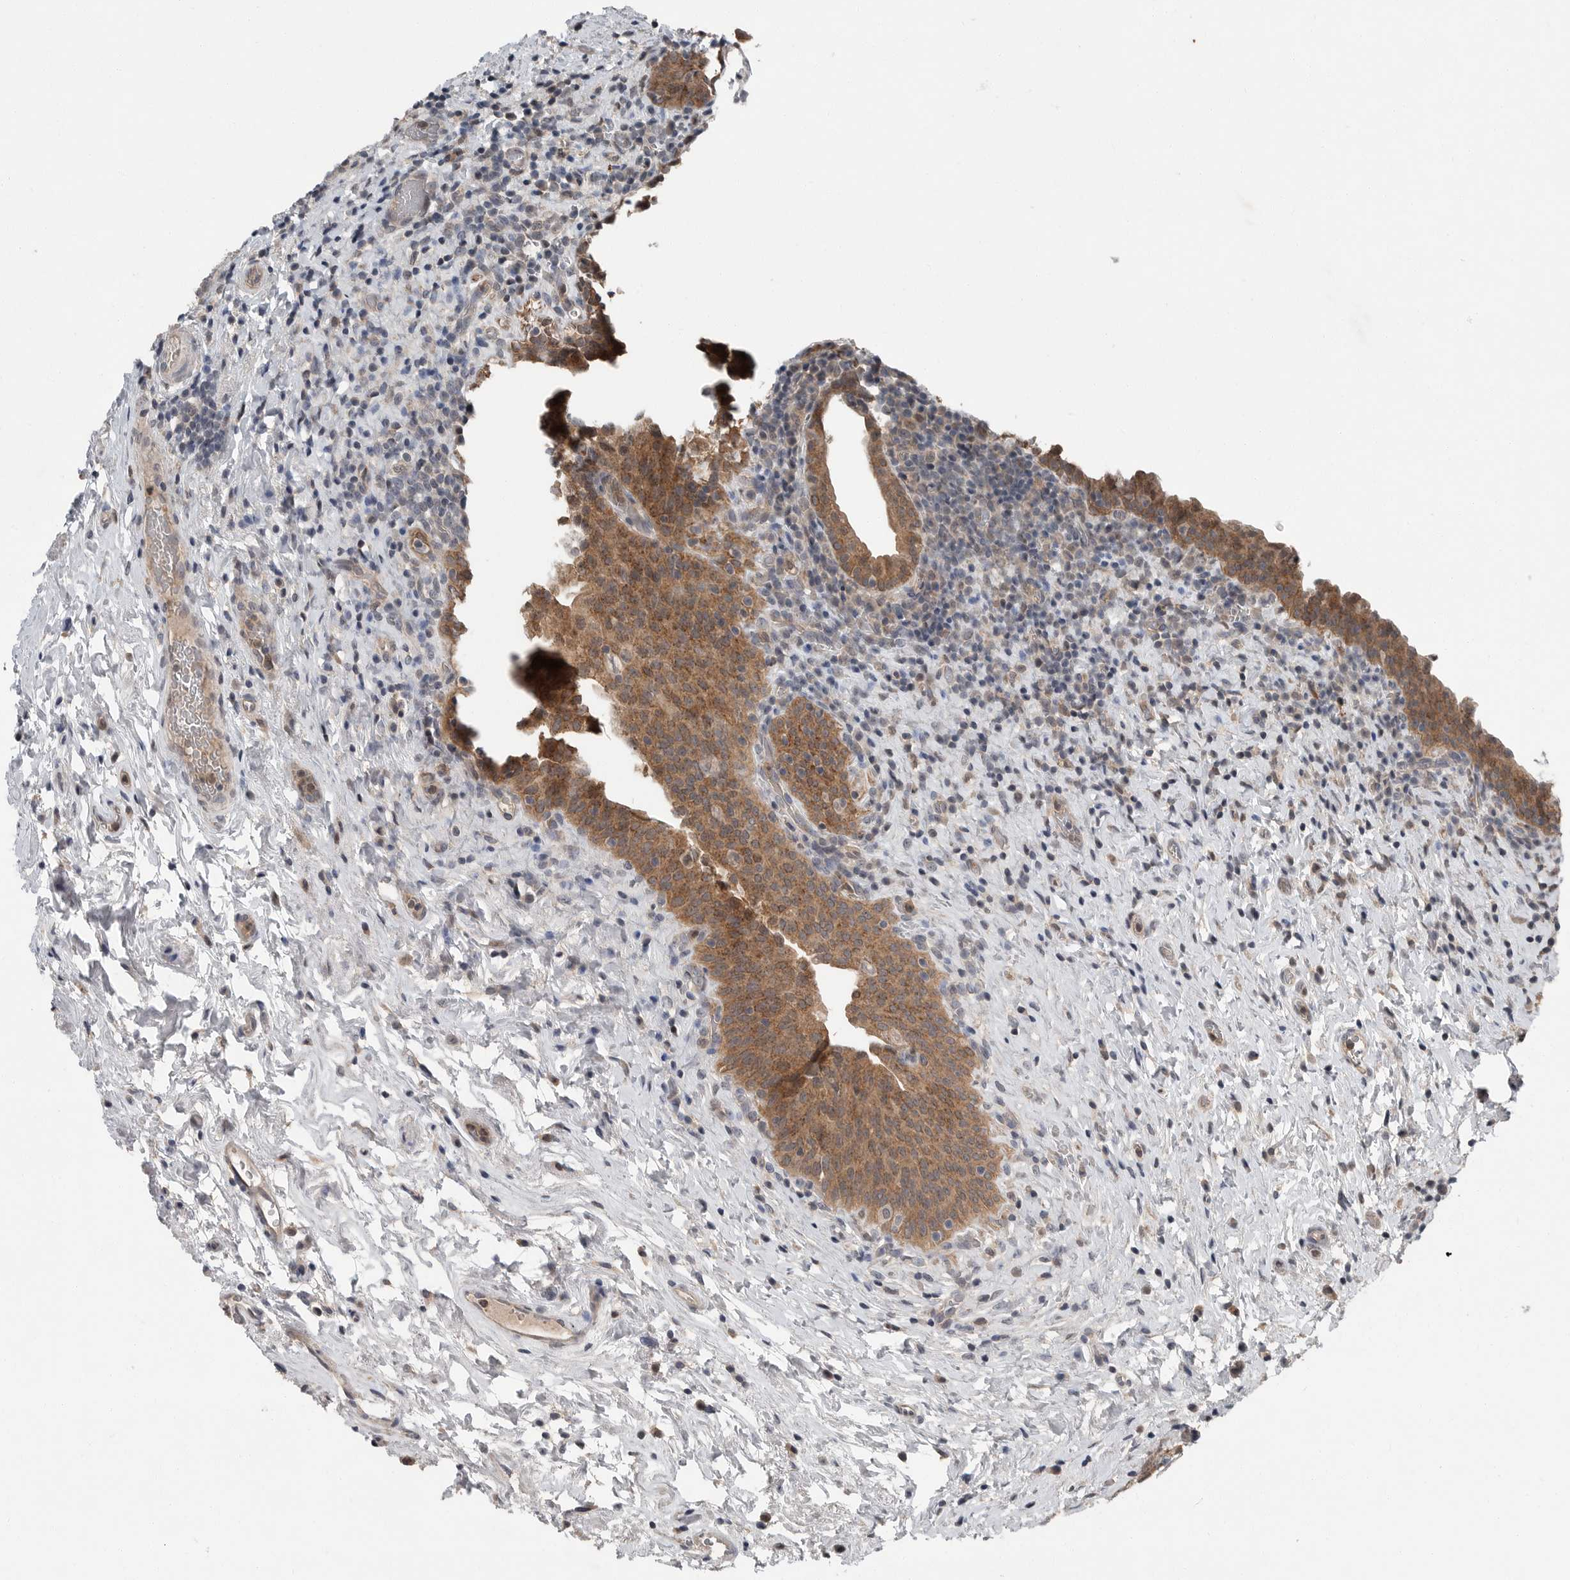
{"staining": {"intensity": "moderate", "quantity": ">75%", "location": "cytoplasmic/membranous"}, "tissue": "urinary bladder", "cell_type": "Urothelial cells", "image_type": "normal", "snomed": [{"axis": "morphology", "description": "Normal tissue, NOS"}, {"axis": "topography", "description": "Urinary bladder"}], "caption": "About >75% of urothelial cells in normal urinary bladder show moderate cytoplasmic/membranous protein positivity as visualized by brown immunohistochemical staining.", "gene": "SCP2", "patient": {"sex": "male", "age": 83}}